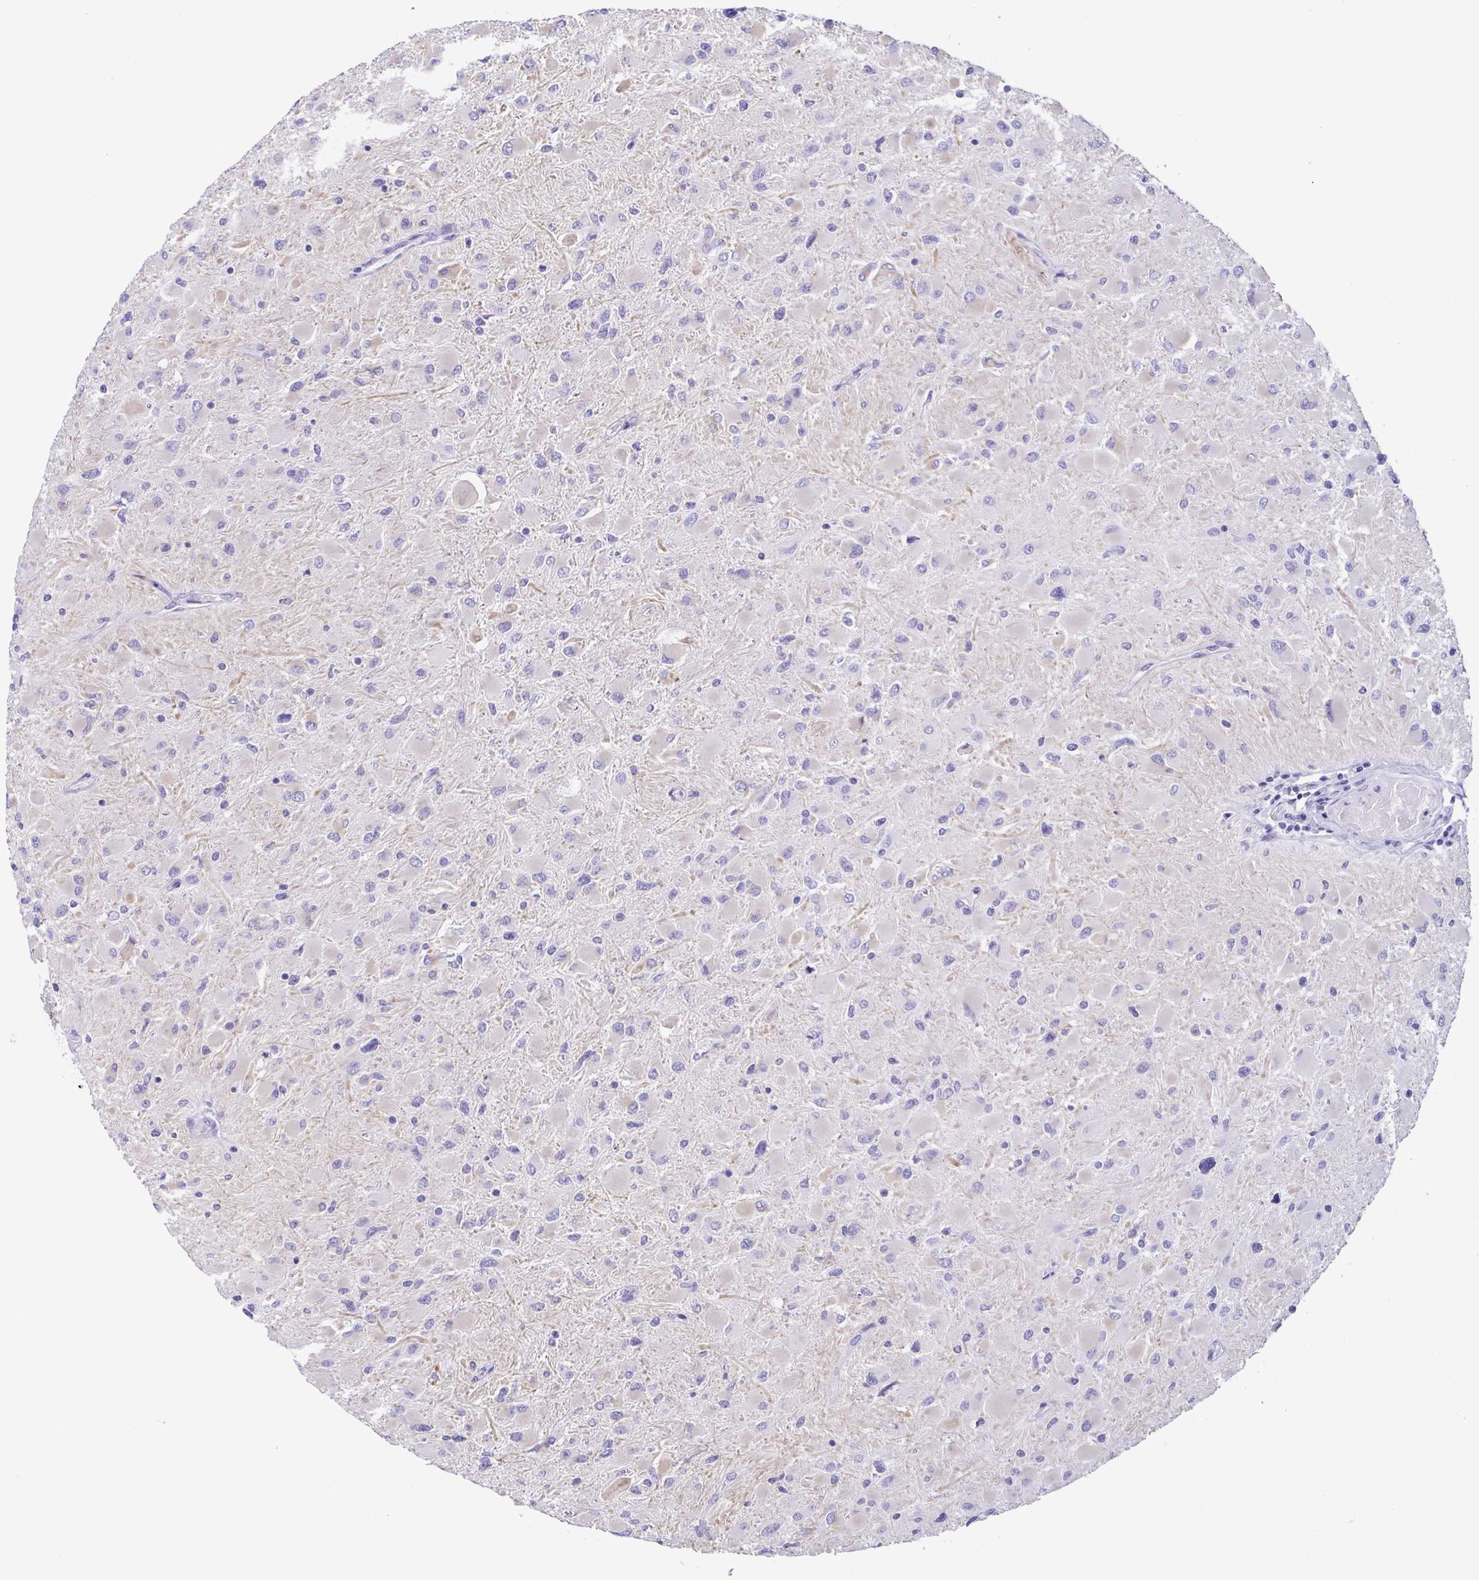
{"staining": {"intensity": "negative", "quantity": "none", "location": "none"}, "tissue": "glioma", "cell_type": "Tumor cells", "image_type": "cancer", "snomed": [{"axis": "morphology", "description": "Glioma, malignant, High grade"}, {"axis": "topography", "description": "Cerebral cortex"}], "caption": "Human malignant glioma (high-grade) stained for a protein using IHC reveals no positivity in tumor cells.", "gene": "MYL7", "patient": {"sex": "female", "age": 36}}